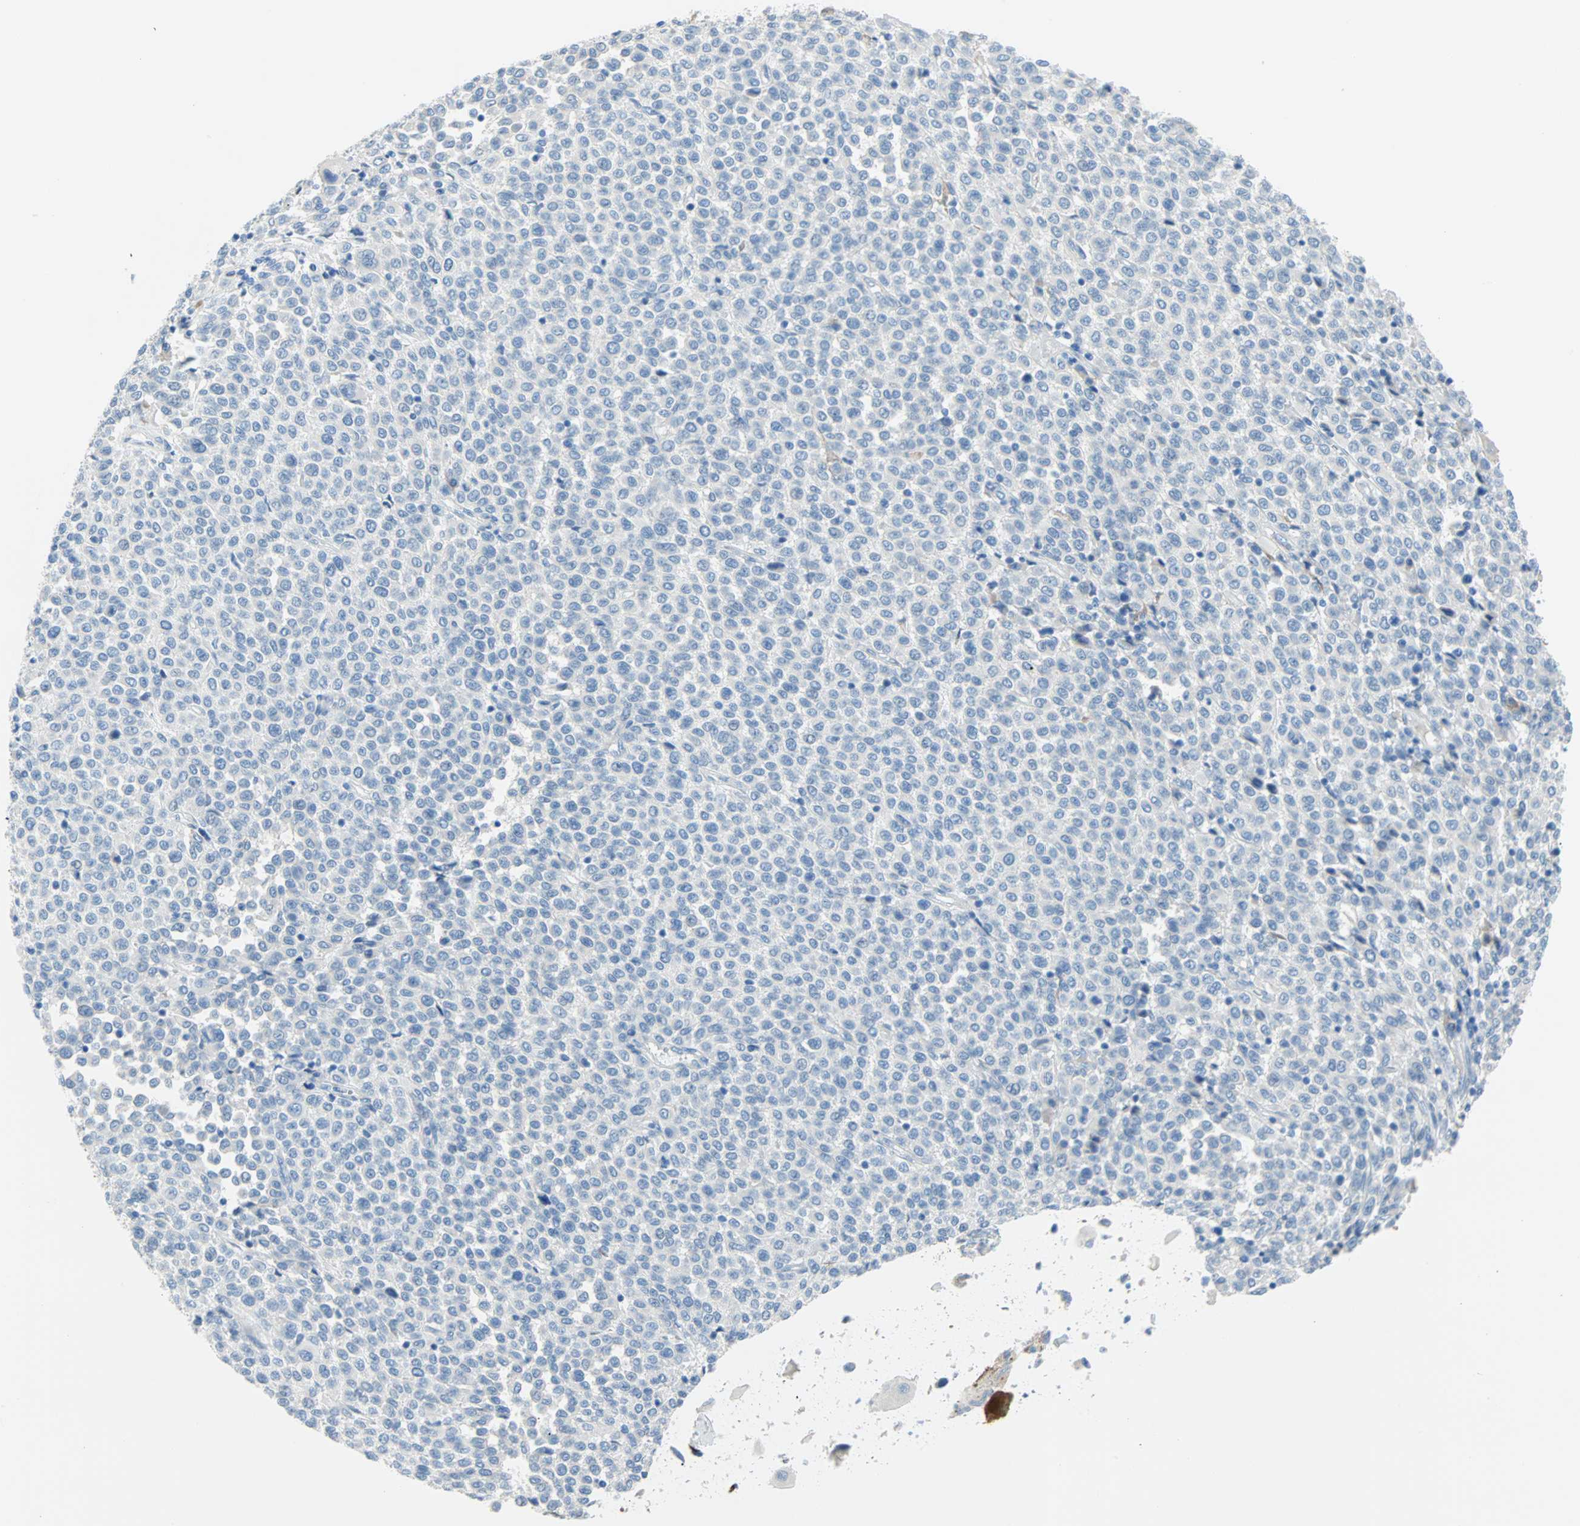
{"staining": {"intensity": "negative", "quantity": "none", "location": "none"}, "tissue": "melanoma", "cell_type": "Tumor cells", "image_type": "cancer", "snomed": [{"axis": "morphology", "description": "Malignant melanoma, Metastatic site"}, {"axis": "topography", "description": "Pancreas"}], "caption": "This micrograph is of malignant melanoma (metastatic site) stained with immunohistochemistry (IHC) to label a protein in brown with the nuclei are counter-stained blue. There is no expression in tumor cells.", "gene": "PDPN", "patient": {"sex": "female", "age": 30}}